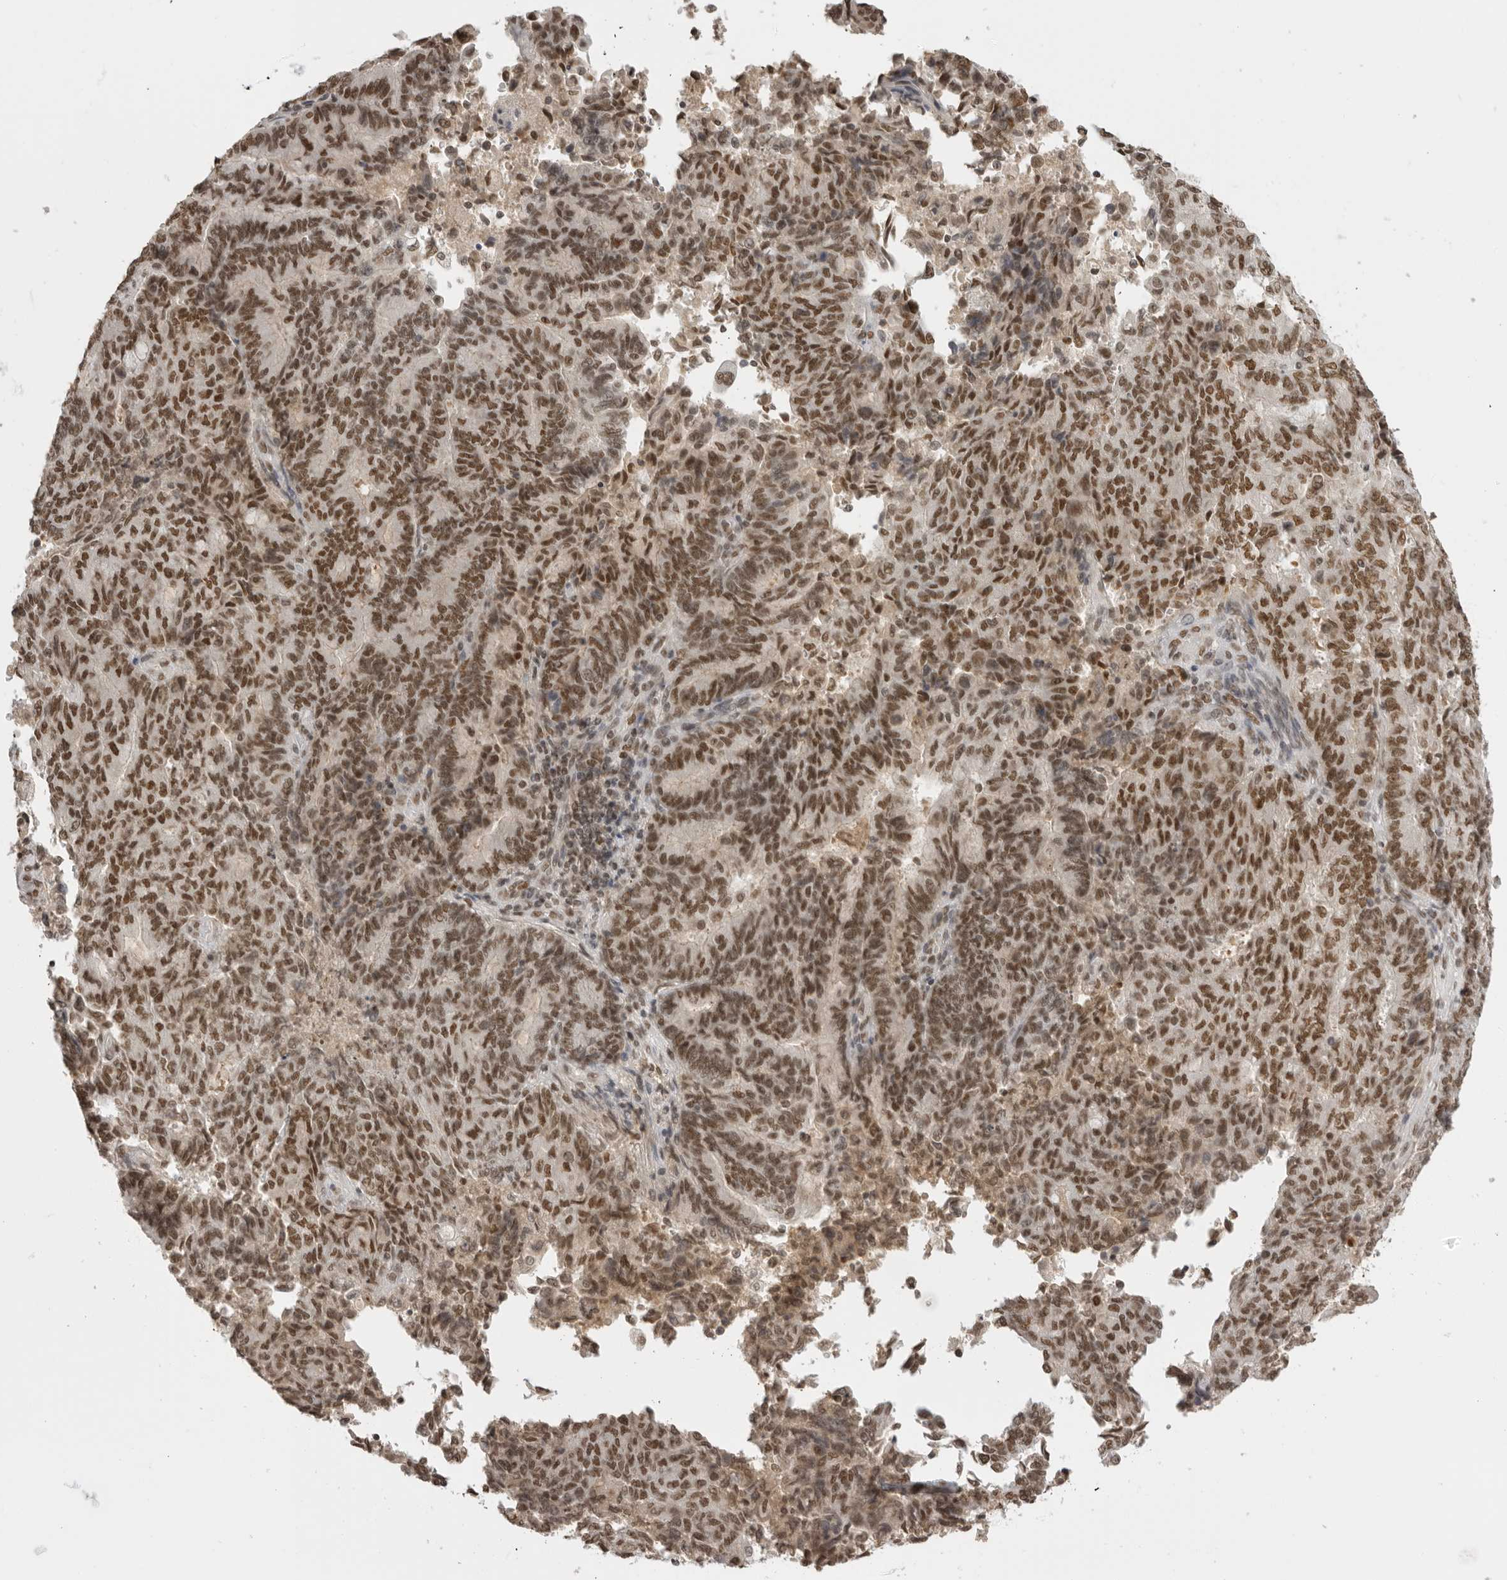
{"staining": {"intensity": "moderate", "quantity": ">75%", "location": "nuclear"}, "tissue": "endometrial cancer", "cell_type": "Tumor cells", "image_type": "cancer", "snomed": [{"axis": "morphology", "description": "Adenocarcinoma, NOS"}, {"axis": "topography", "description": "Endometrium"}], "caption": "Adenocarcinoma (endometrial) stained for a protein (brown) exhibits moderate nuclear positive staining in about >75% of tumor cells.", "gene": "RPA2", "patient": {"sex": "female", "age": 80}}